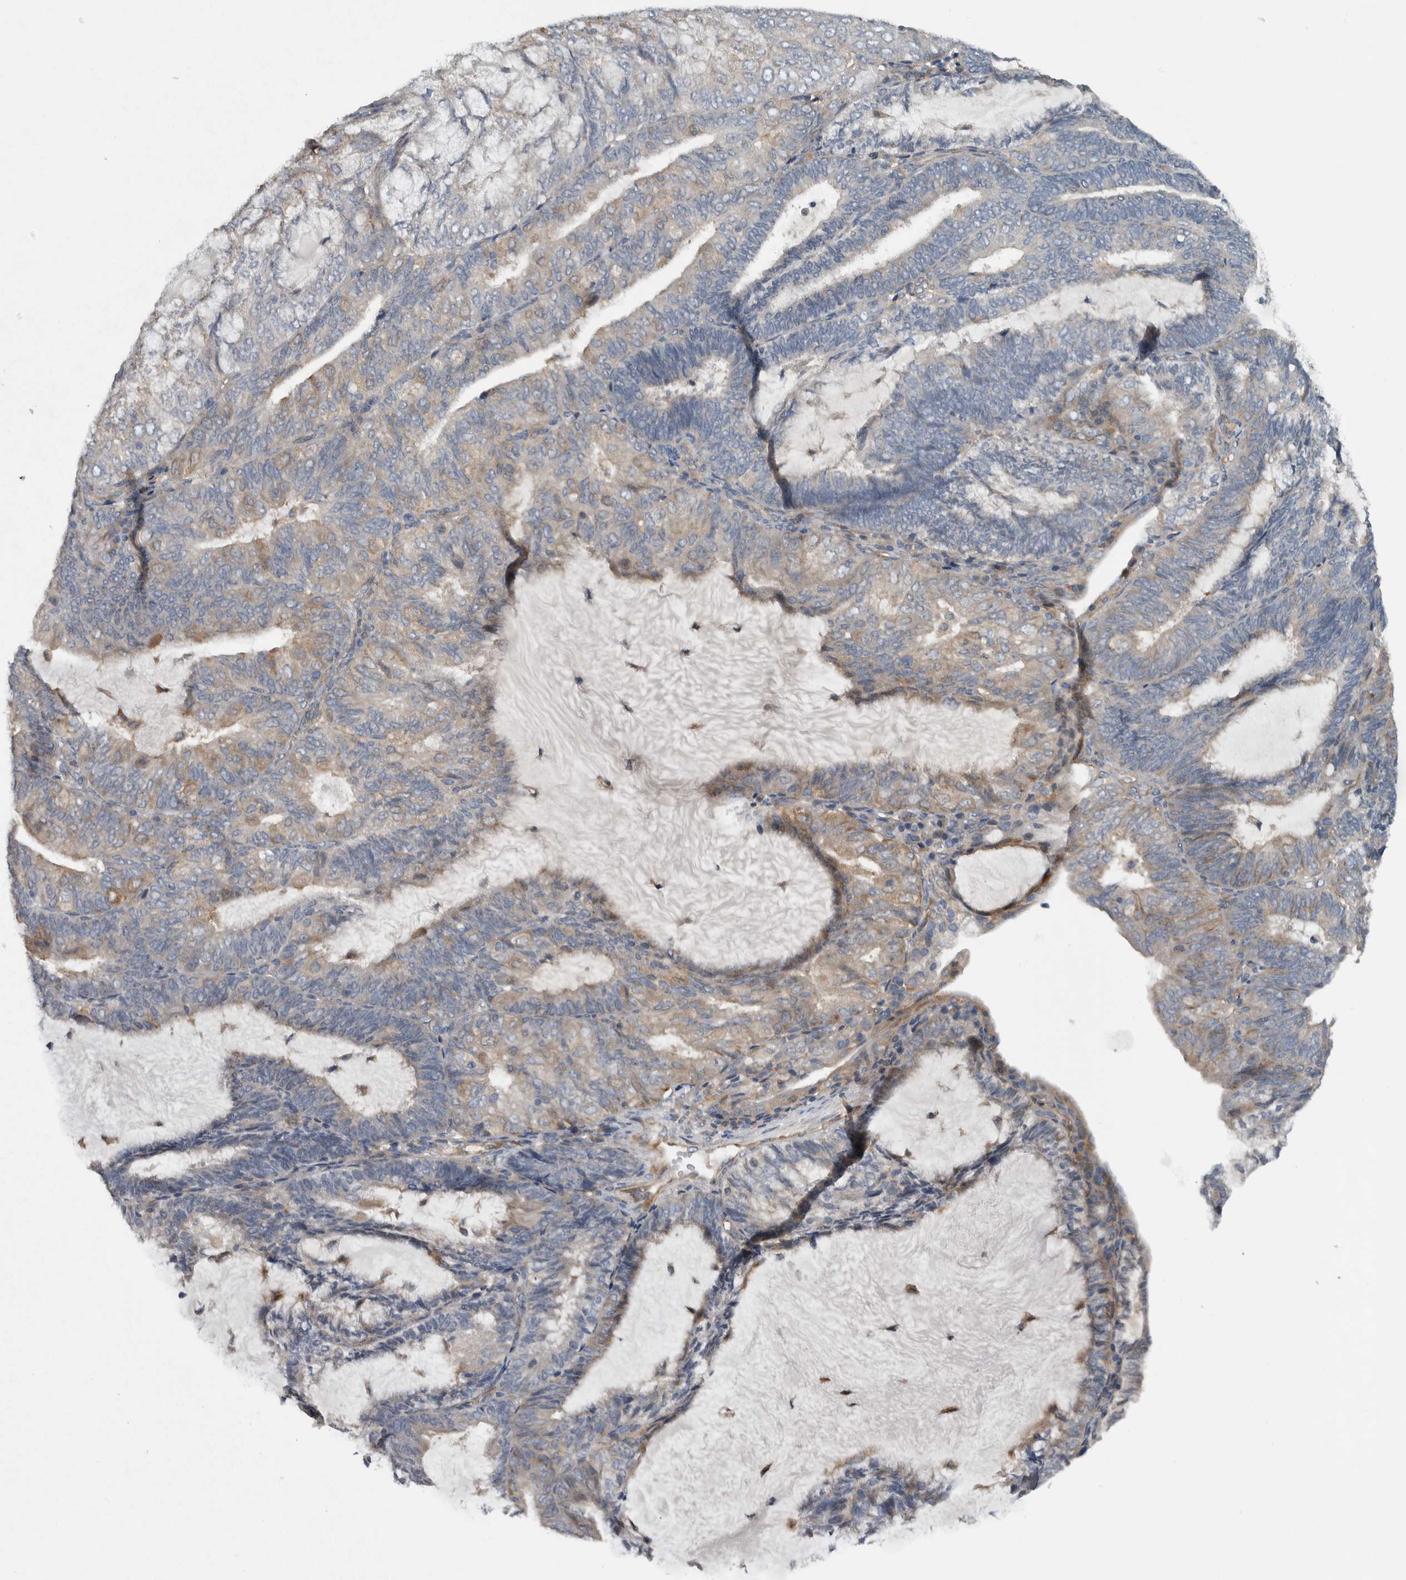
{"staining": {"intensity": "weak", "quantity": "25%-75%", "location": "cytoplasmic/membranous"}, "tissue": "endometrial cancer", "cell_type": "Tumor cells", "image_type": "cancer", "snomed": [{"axis": "morphology", "description": "Adenocarcinoma, NOS"}, {"axis": "topography", "description": "Endometrium"}], "caption": "About 25%-75% of tumor cells in endometrial cancer (adenocarcinoma) reveal weak cytoplasmic/membranous protein positivity as visualized by brown immunohistochemical staining.", "gene": "NT5C2", "patient": {"sex": "female", "age": 81}}